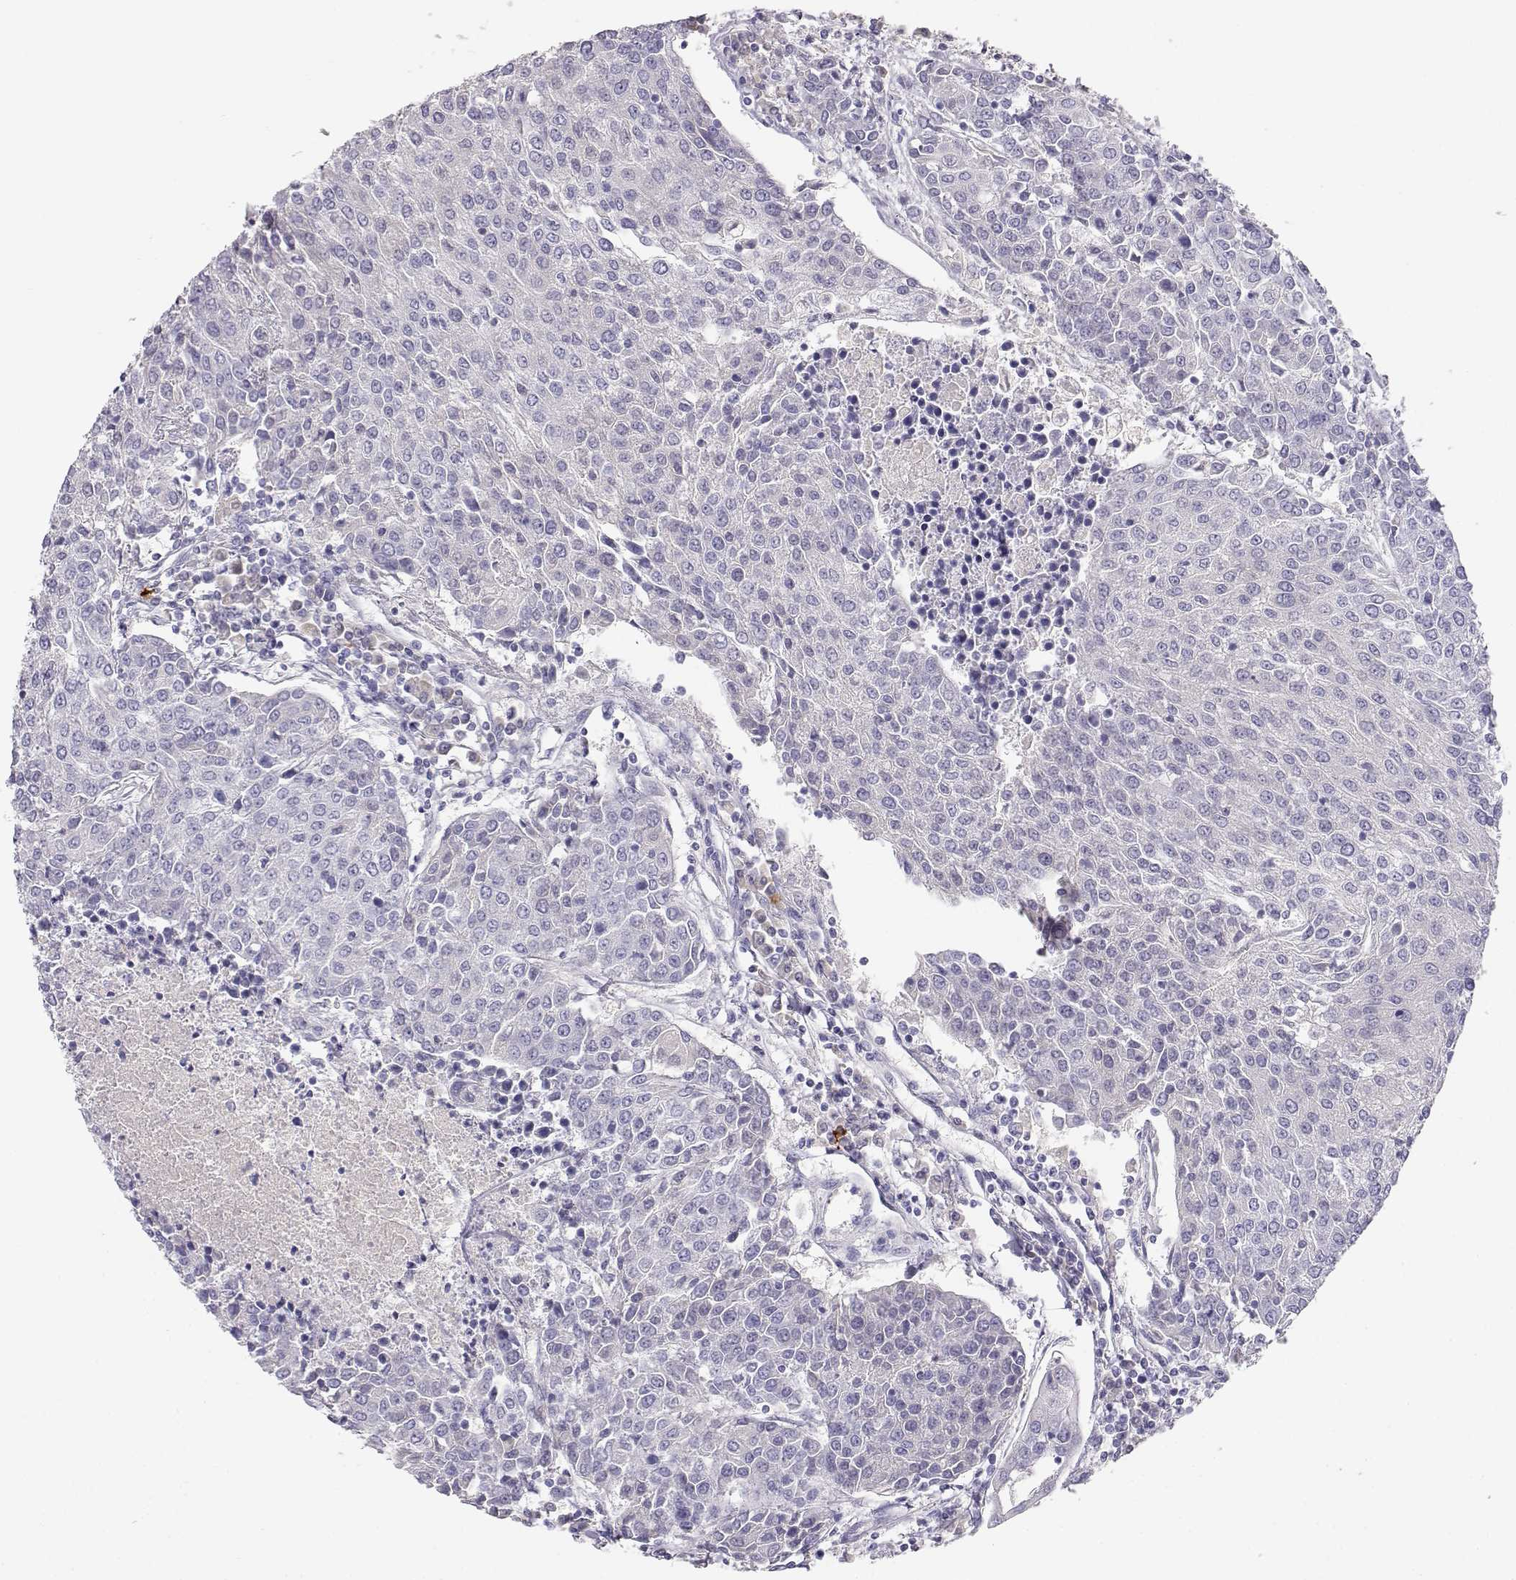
{"staining": {"intensity": "negative", "quantity": "none", "location": "none"}, "tissue": "urothelial cancer", "cell_type": "Tumor cells", "image_type": "cancer", "snomed": [{"axis": "morphology", "description": "Urothelial carcinoma, High grade"}, {"axis": "topography", "description": "Urinary bladder"}], "caption": "A histopathology image of urothelial cancer stained for a protein displays no brown staining in tumor cells.", "gene": "GPR174", "patient": {"sex": "female", "age": 85}}